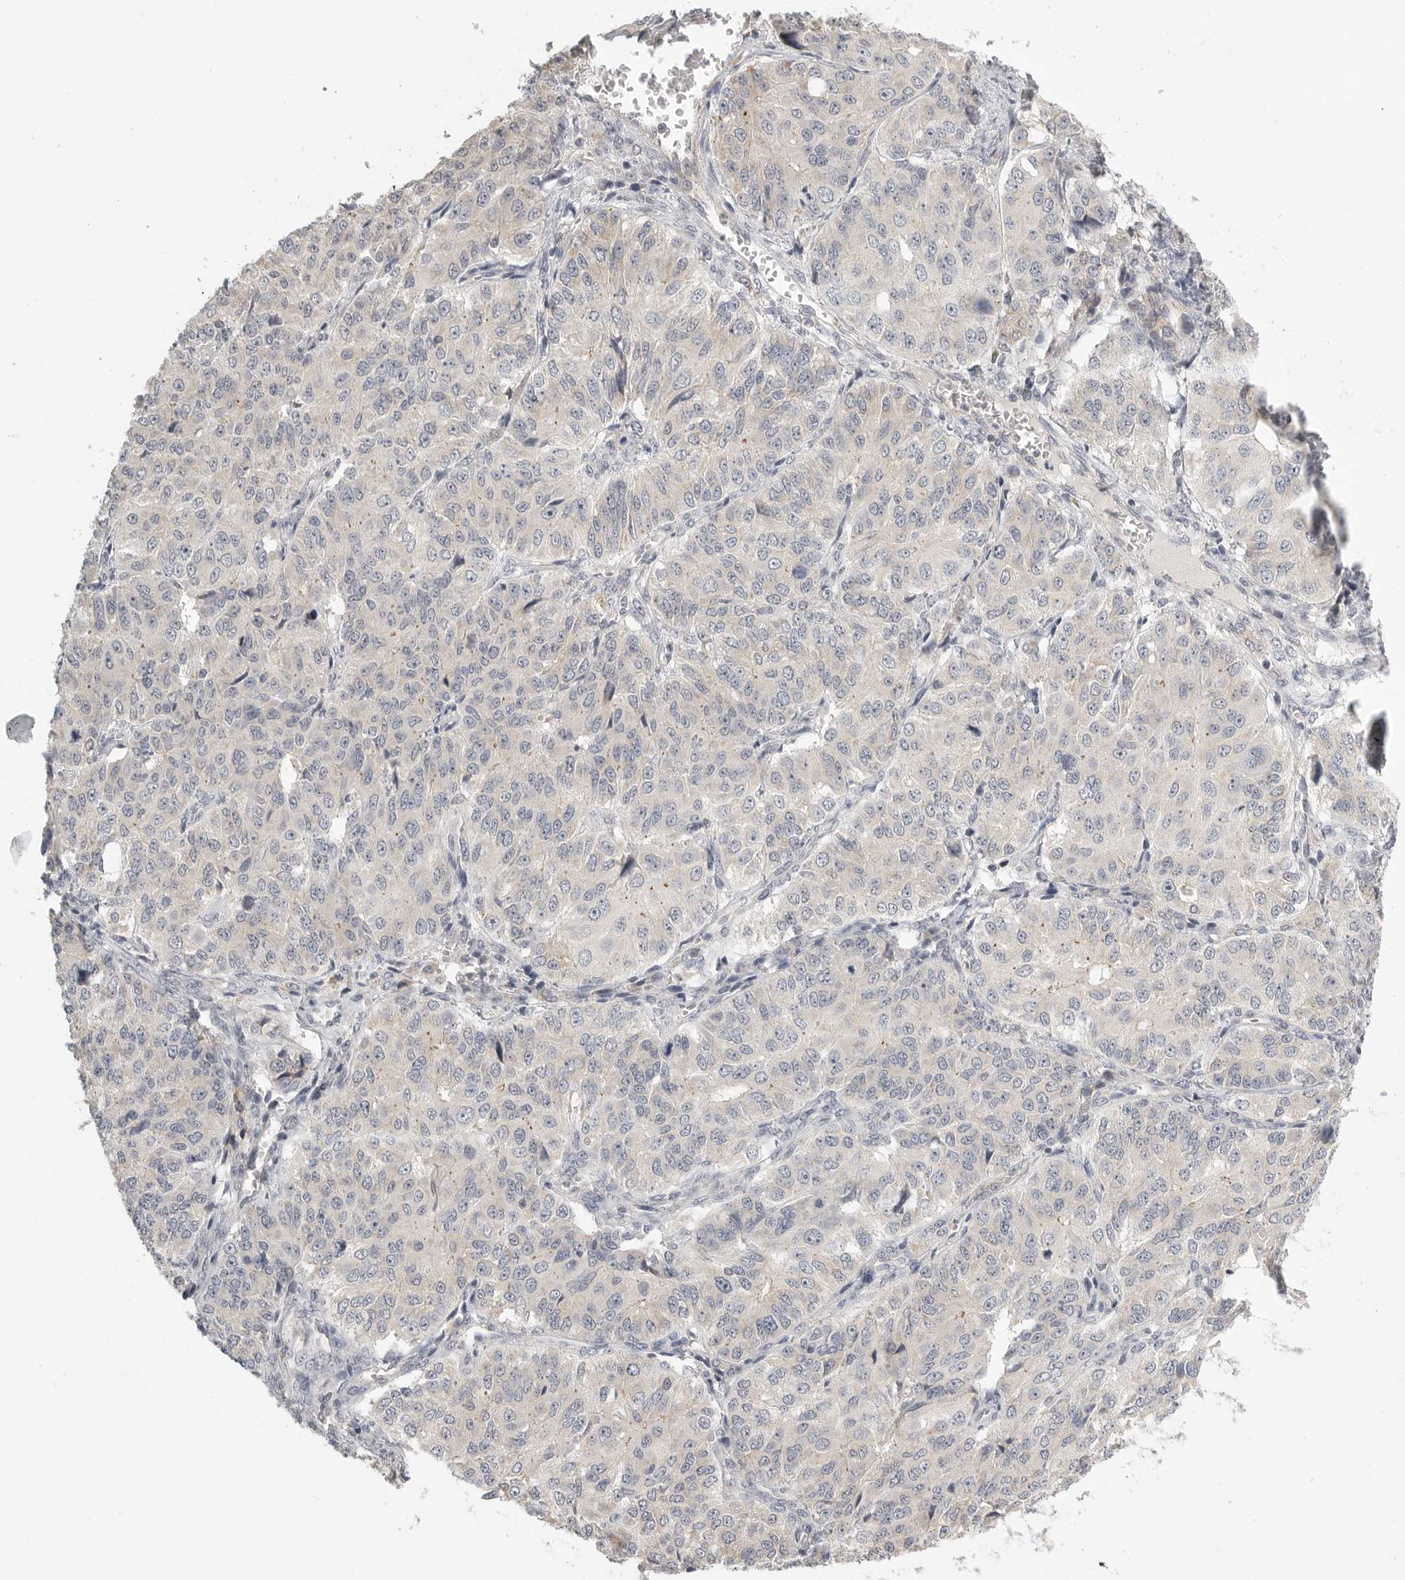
{"staining": {"intensity": "negative", "quantity": "none", "location": "none"}, "tissue": "ovarian cancer", "cell_type": "Tumor cells", "image_type": "cancer", "snomed": [{"axis": "morphology", "description": "Carcinoma, endometroid"}, {"axis": "topography", "description": "Ovary"}], "caption": "Tumor cells are negative for protein expression in human ovarian cancer. The staining was performed using DAB (3,3'-diaminobenzidine) to visualize the protein expression in brown, while the nuclei were stained in blue with hematoxylin (Magnification: 20x).", "gene": "STAB2", "patient": {"sex": "female", "age": 51}}